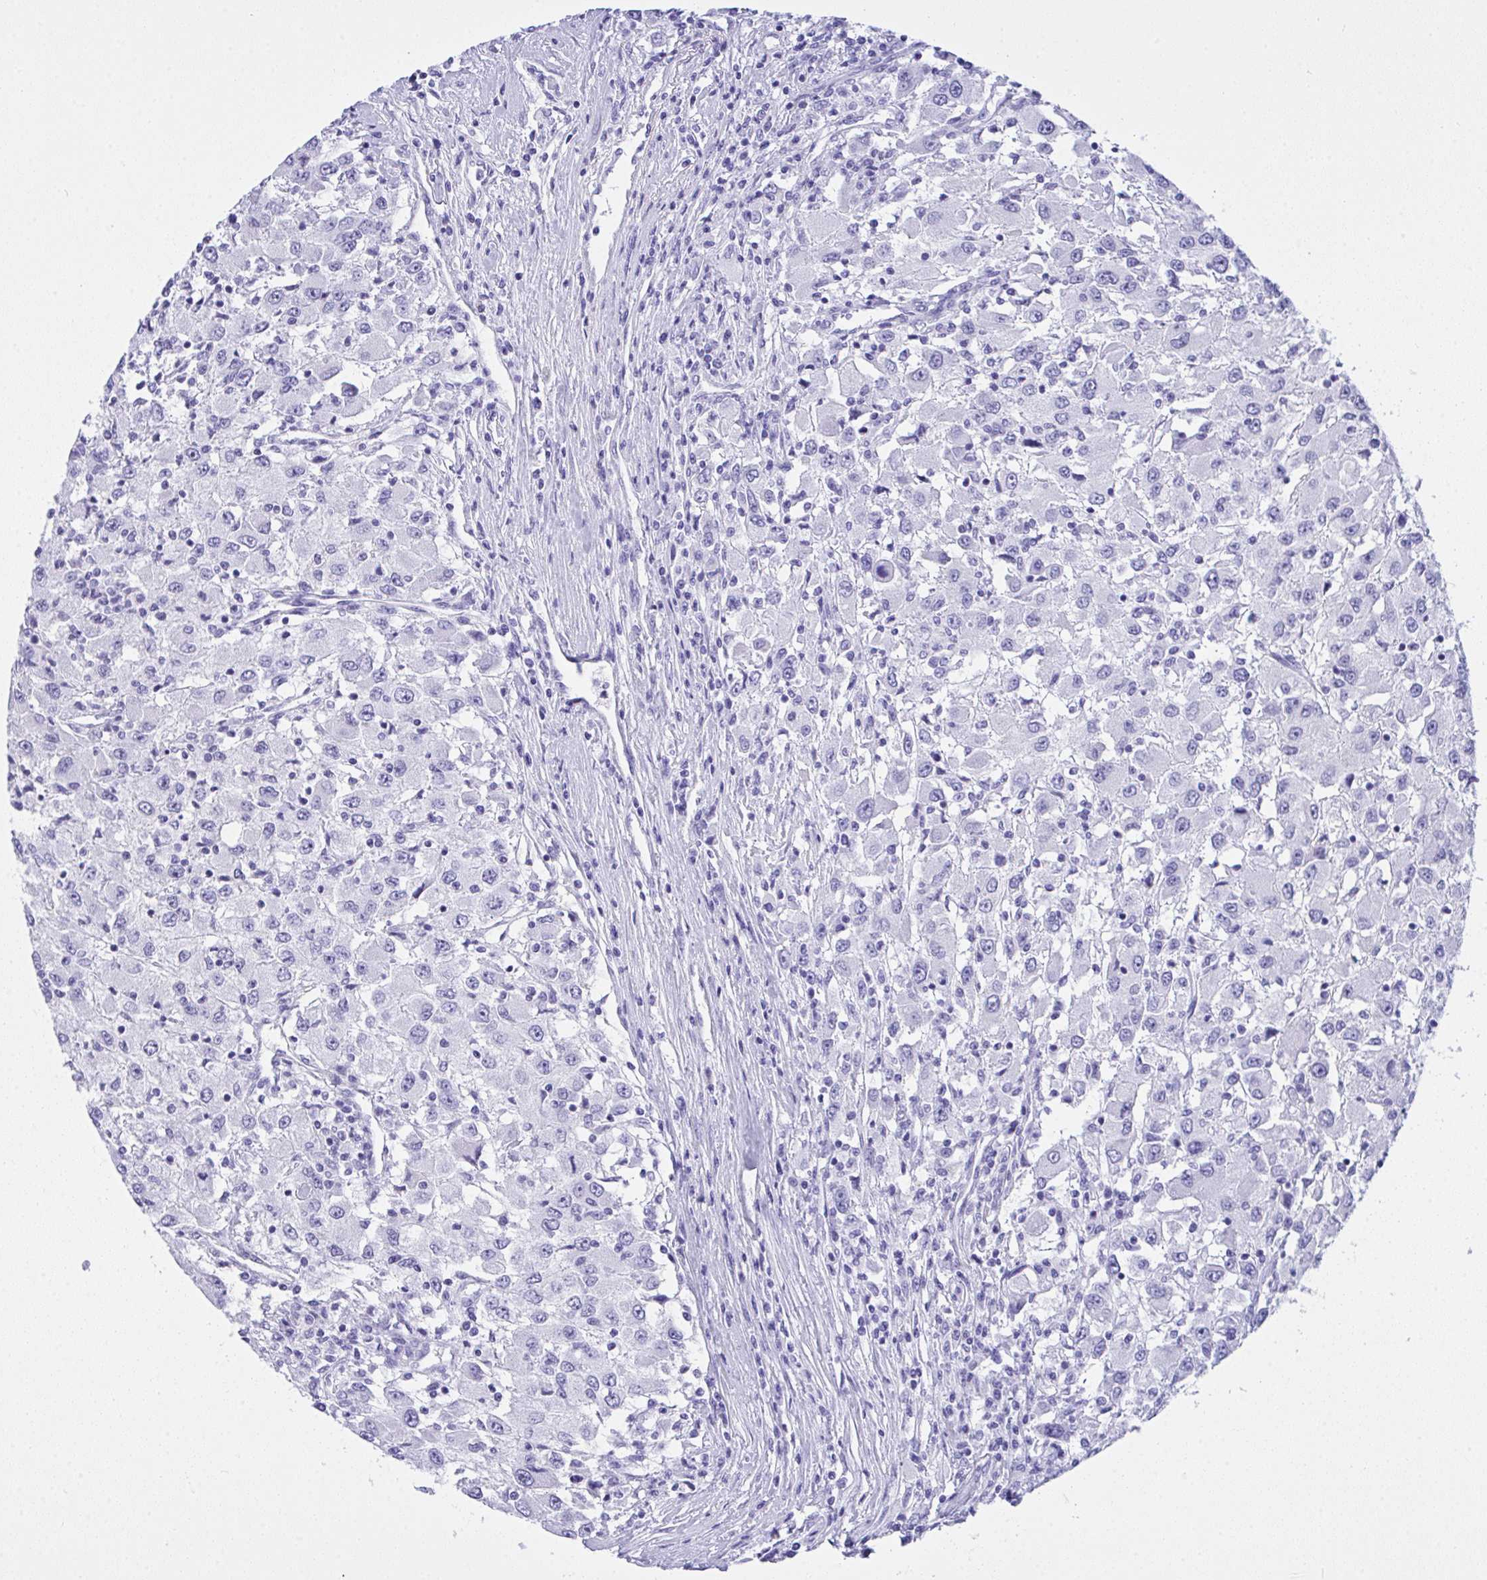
{"staining": {"intensity": "negative", "quantity": "none", "location": "none"}, "tissue": "renal cancer", "cell_type": "Tumor cells", "image_type": "cancer", "snomed": [{"axis": "morphology", "description": "Adenocarcinoma, NOS"}, {"axis": "topography", "description": "Kidney"}], "caption": "DAB (3,3'-diaminobenzidine) immunohistochemical staining of human renal cancer (adenocarcinoma) demonstrates no significant staining in tumor cells. (DAB IHC with hematoxylin counter stain).", "gene": "AKR1D1", "patient": {"sex": "female", "age": 67}}